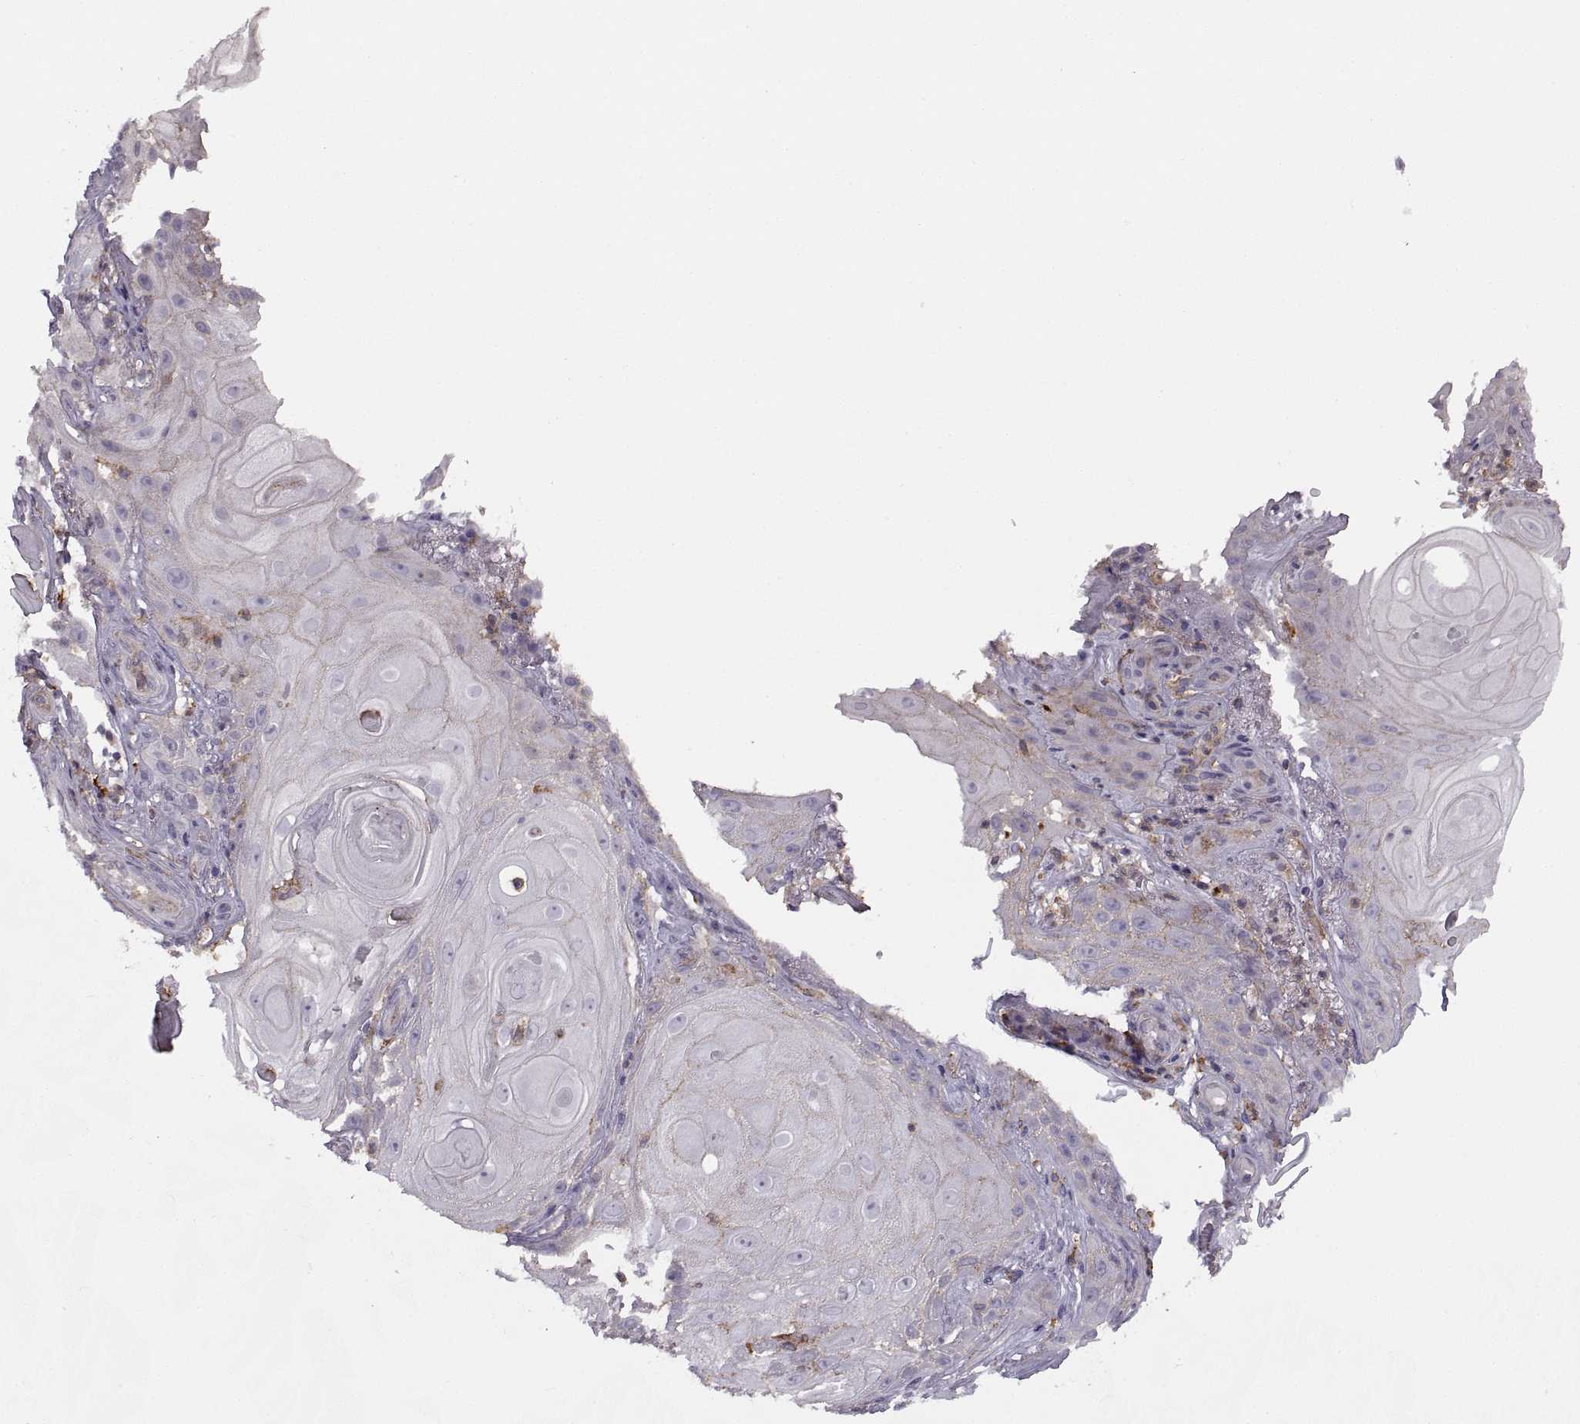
{"staining": {"intensity": "negative", "quantity": "none", "location": "none"}, "tissue": "skin cancer", "cell_type": "Tumor cells", "image_type": "cancer", "snomed": [{"axis": "morphology", "description": "Squamous cell carcinoma, NOS"}, {"axis": "topography", "description": "Skin"}], "caption": "High power microscopy histopathology image of an immunohistochemistry (IHC) histopathology image of skin squamous cell carcinoma, revealing no significant expression in tumor cells. (Brightfield microscopy of DAB IHC at high magnification).", "gene": "RALB", "patient": {"sex": "male", "age": 62}}